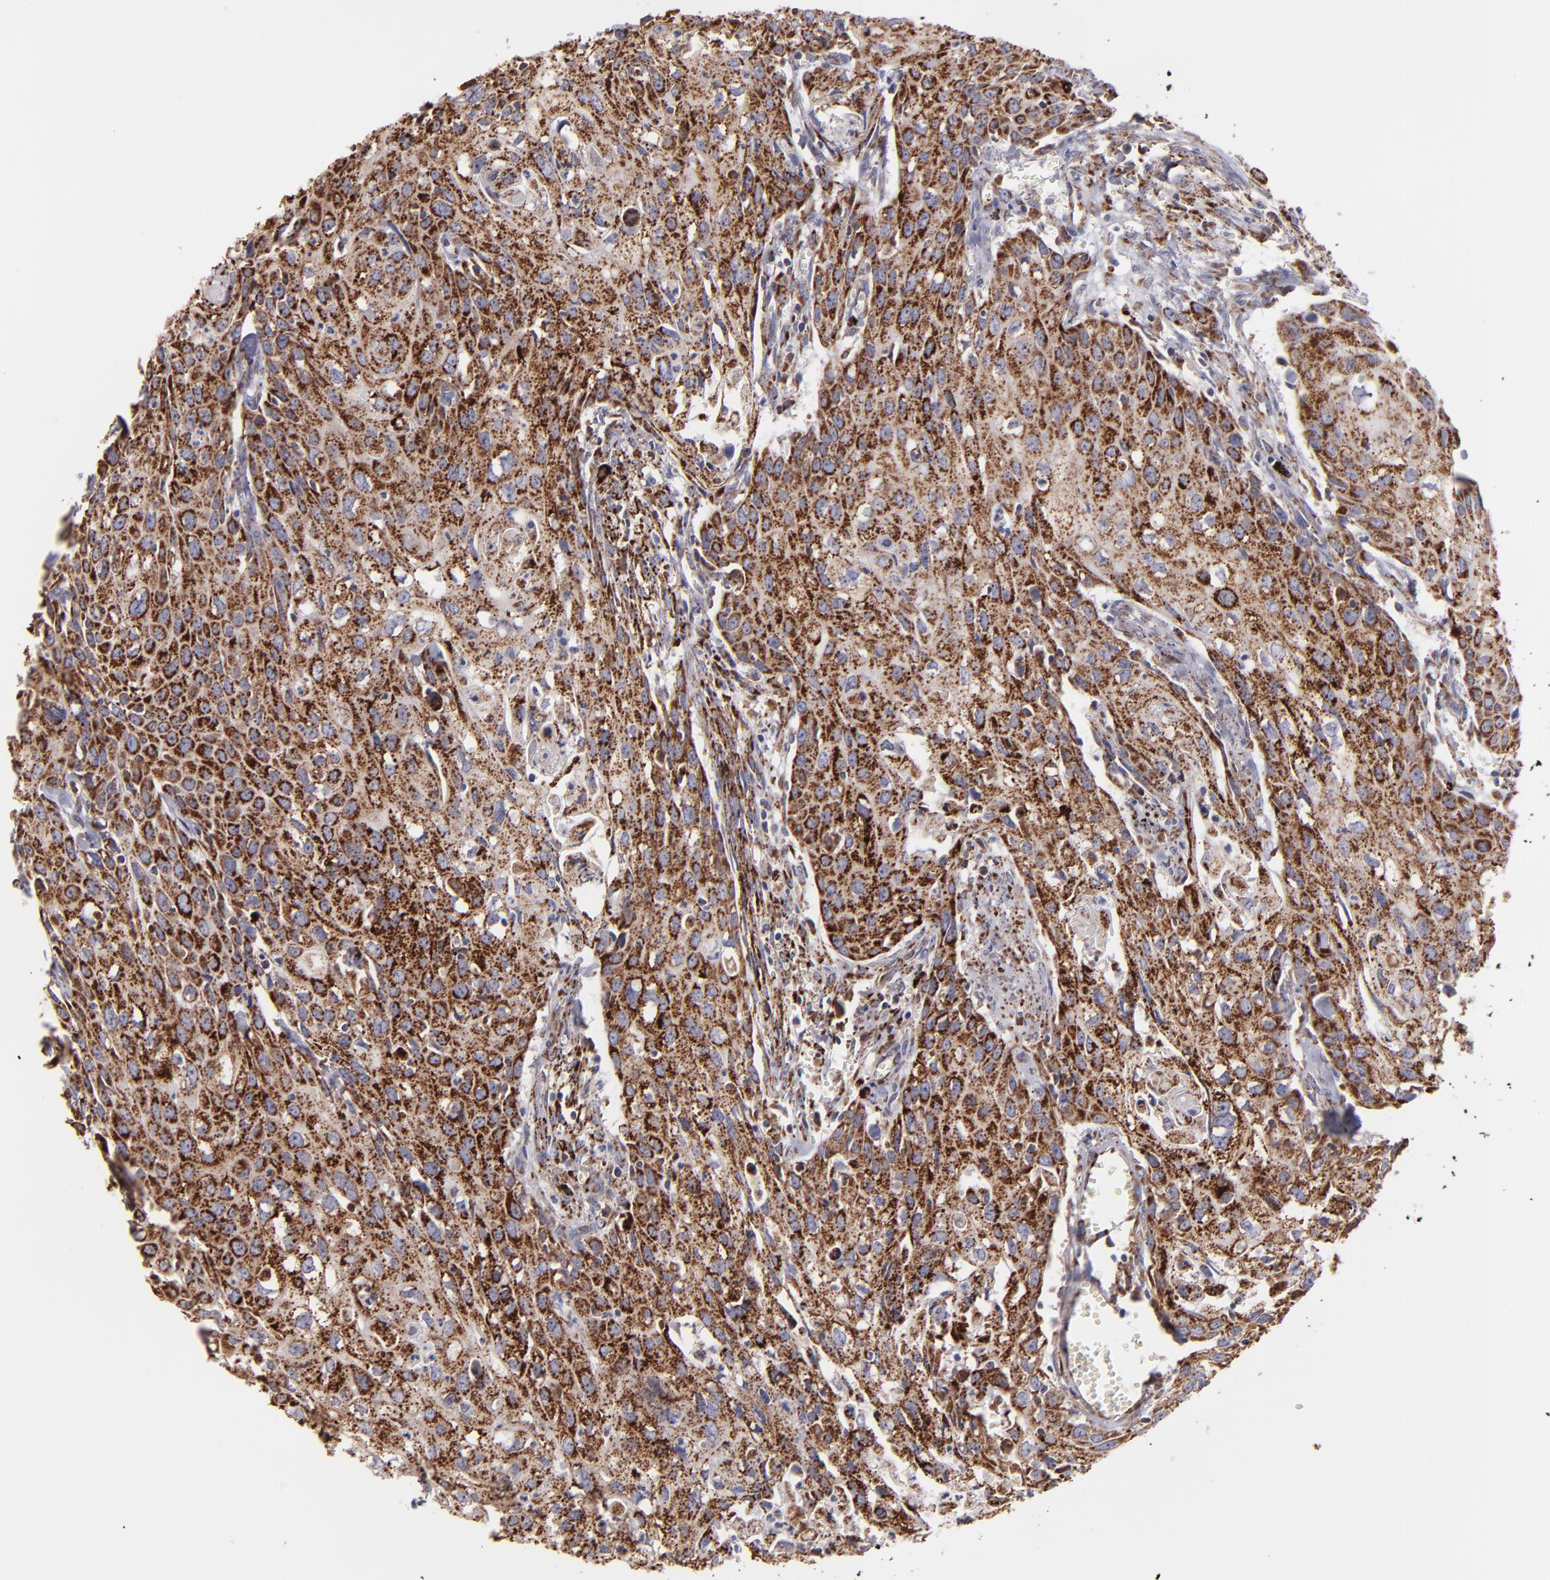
{"staining": {"intensity": "strong", "quantity": ">75%", "location": "cytoplasmic/membranous"}, "tissue": "urothelial cancer", "cell_type": "Tumor cells", "image_type": "cancer", "snomed": [{"axis": "morphology", "description": "Urothelial carcinoma, High grade"}, {"axis": "topography", "description": "Urinary bladder"}], "caption": "Tumor cells reveal high levels of strong cytoplasmic/membranous staining in about >75% of cells in human urothelial cancer.", "gene": "MAOB", "patient": {"sex": "male", "age": 54}}